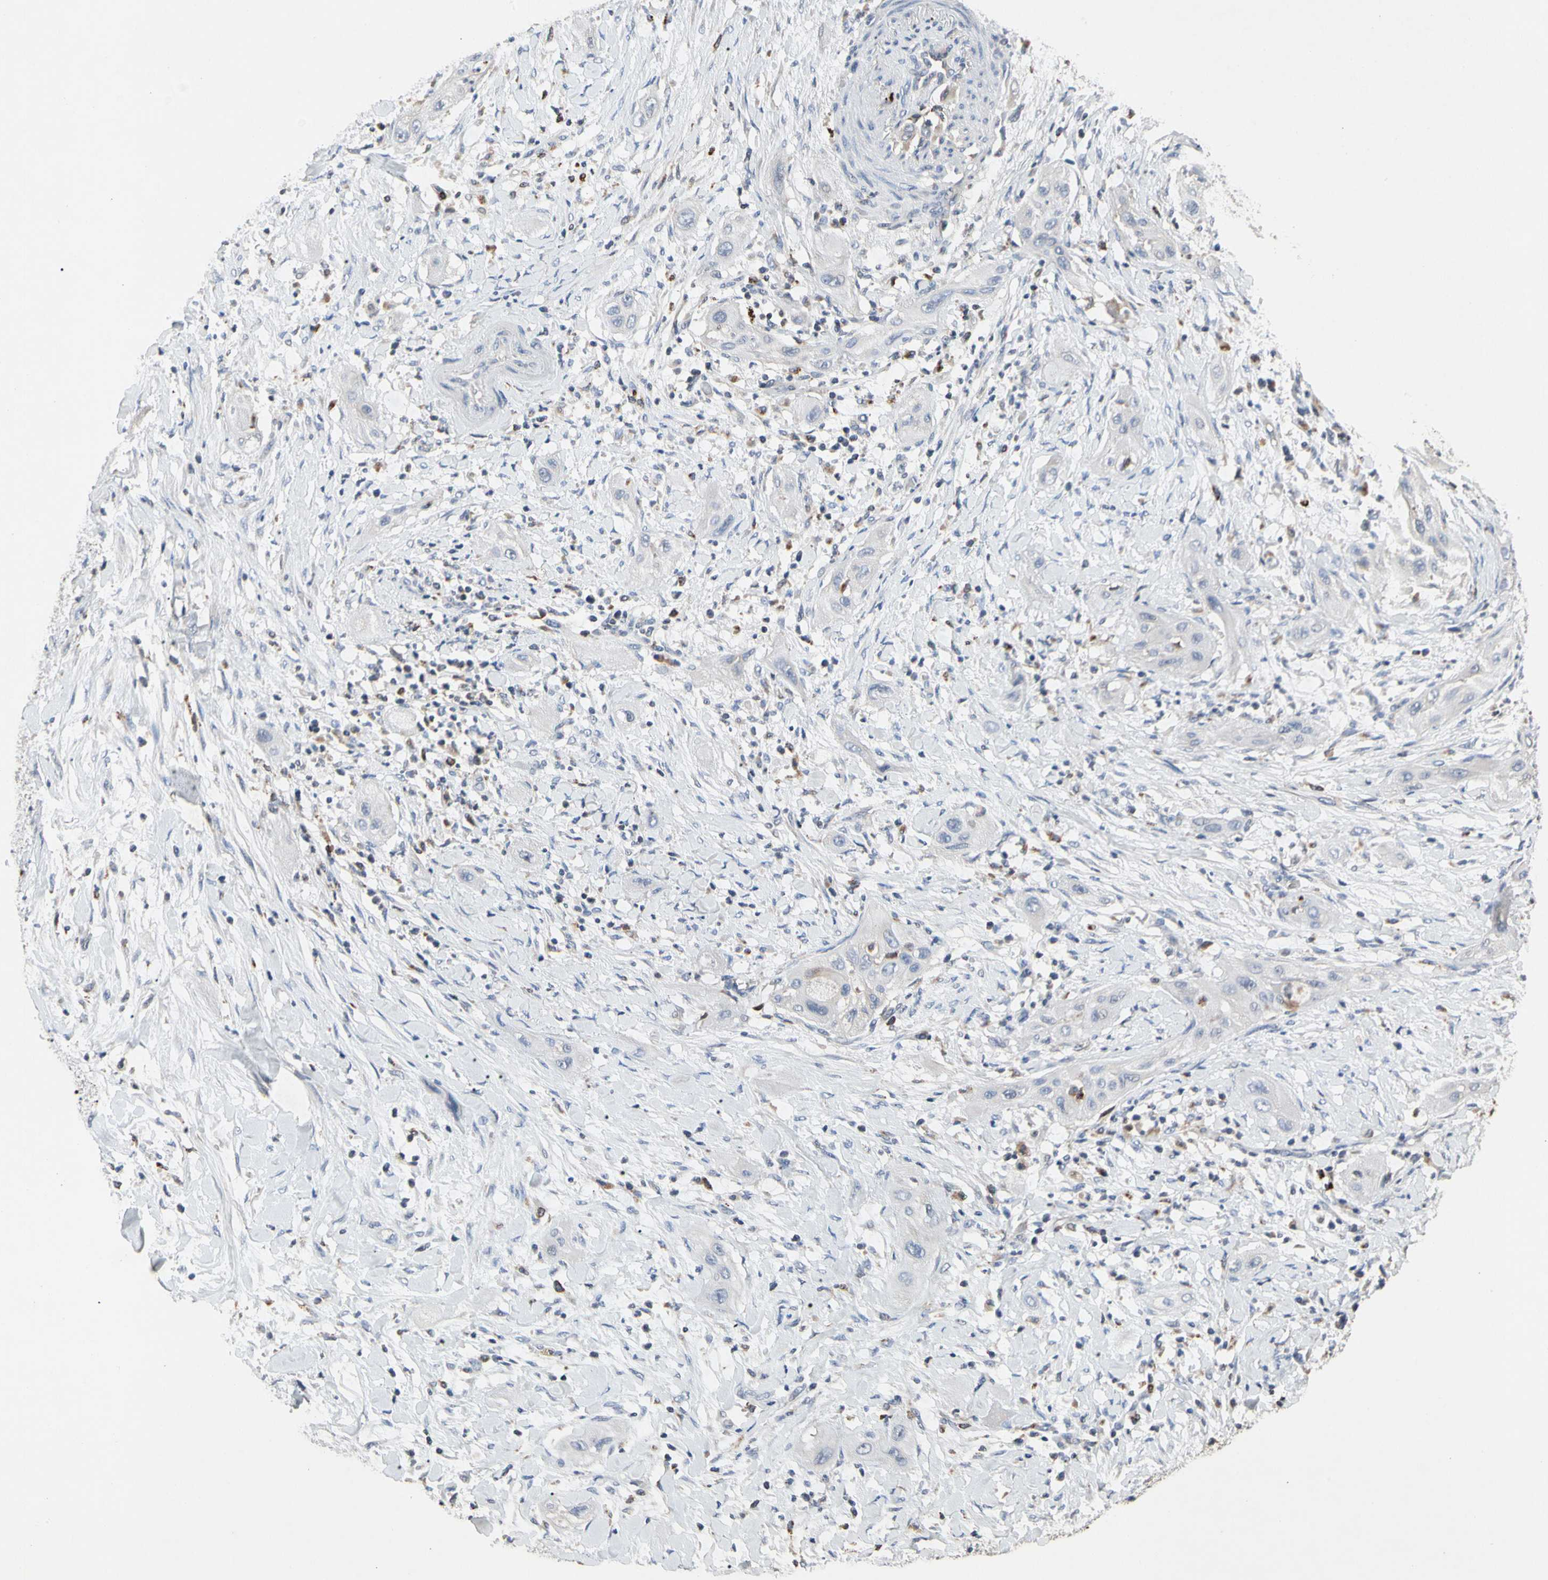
{"staining": {"intensity": "negative", "quantity": "none", "location": "none"}, "tissue": "lung cancer", "cell_type": "Tumor cells", "image_type": "cancer", "snomed": [{"axis": "morphology", "description": "Squamous cell carcinoma, NOS"}, {"axis": "topography", "description": "Lung"}], "caption": "This is an IHC photomicrograph of human squamous cell carcinoma (lung). There is no staining in tumor cells.", "gene": "ADA2", "patient": {"sex": "female", "age": 47}}